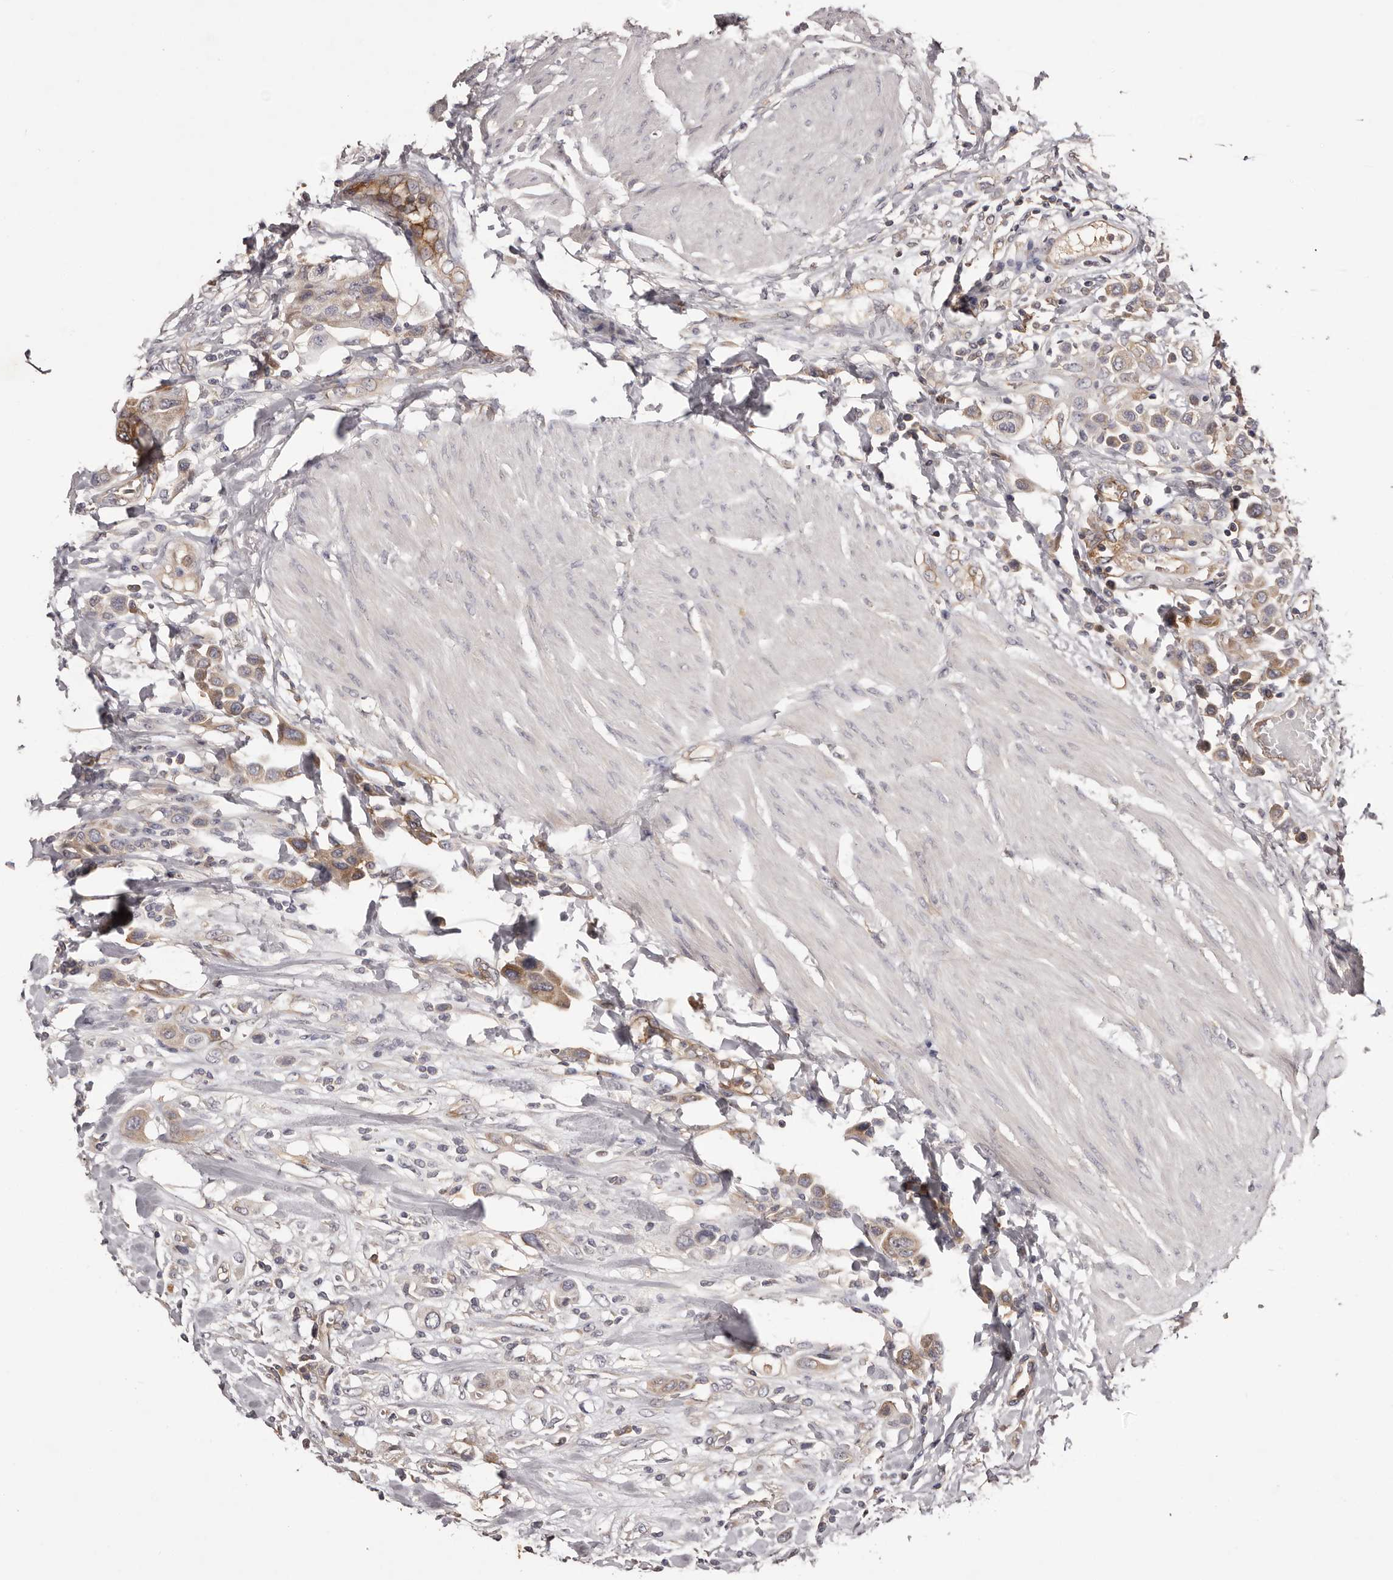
{"staining": {"intensity": "moderate", "quantity": "25%-75%", "location": "cytoplasmic/membranous"}, "tissue": "urothelial cancer", "cell_type": "Tumor cells", "image_type": "cancer", "snomed": [{"axis": "morphology", "description": "Urothelial carcinoma, High grade"}, {"axis": "topography", "description": "Urinary bladder"}], "caption": "Tumor cells reveal medium levels of moderate cytoplasmic/membranous staining in approximately 25%-75% of cells in human urothelial cancer.", "gene": "LTV1", "patient": {"sex": "male", "age": 50}}